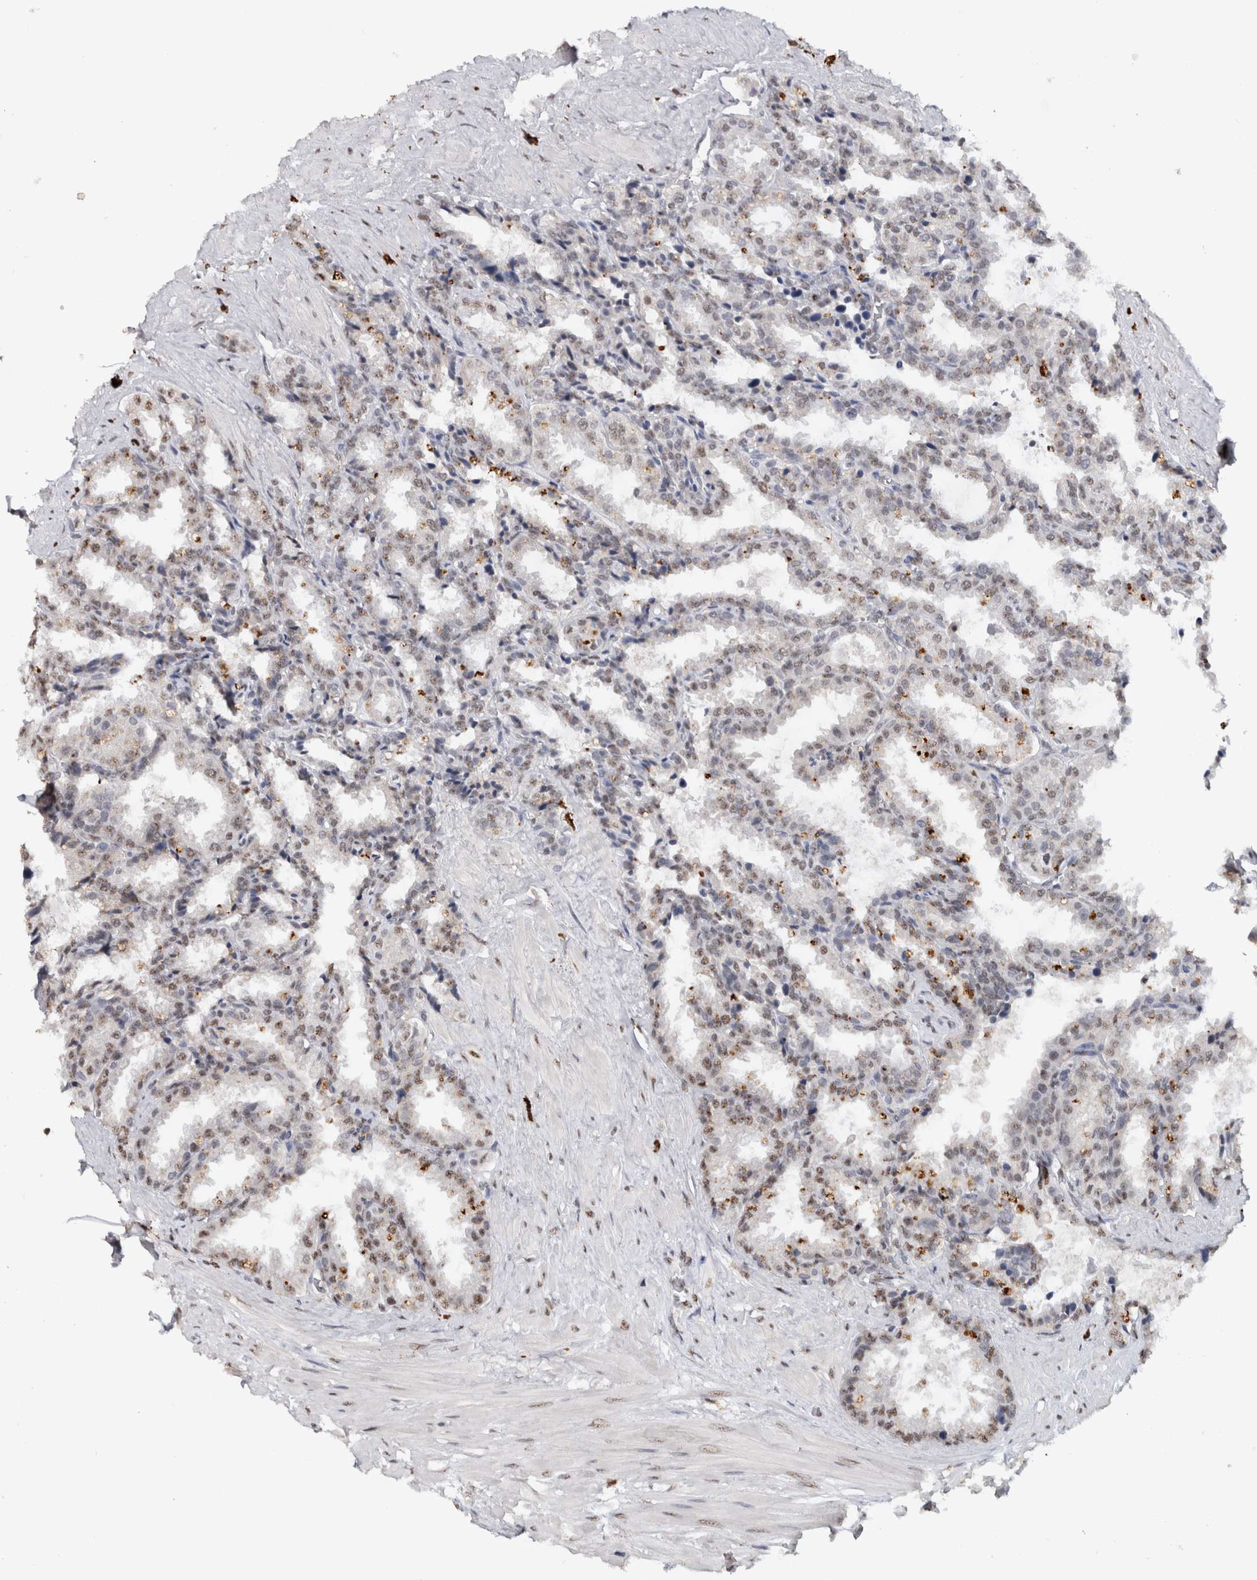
{"staining": {"intensity": "moderate", "quantity": "25%-75%", "location": "cytoplasmic/membranous,nuclear"}, "tissue": "seminal vesicle", "cell_type": "Glandular cells", "image_type": "normal", "snomed": [{"axis": "morphology", "description": "Normal tissue, NOS"}, {"axis": "topography", "description": "Seminal veicle"}], "caption": "Normal seminal vesicle demonstrates moderate cytoplasmic/membranous,nuclear positivity in approximately 25%-75% of glandular cells (Brightfield microscopy of DAB IHC at high magnification)..", "gene": "RPS6KA2", "patient": {"sex": "male", "age": 46}}